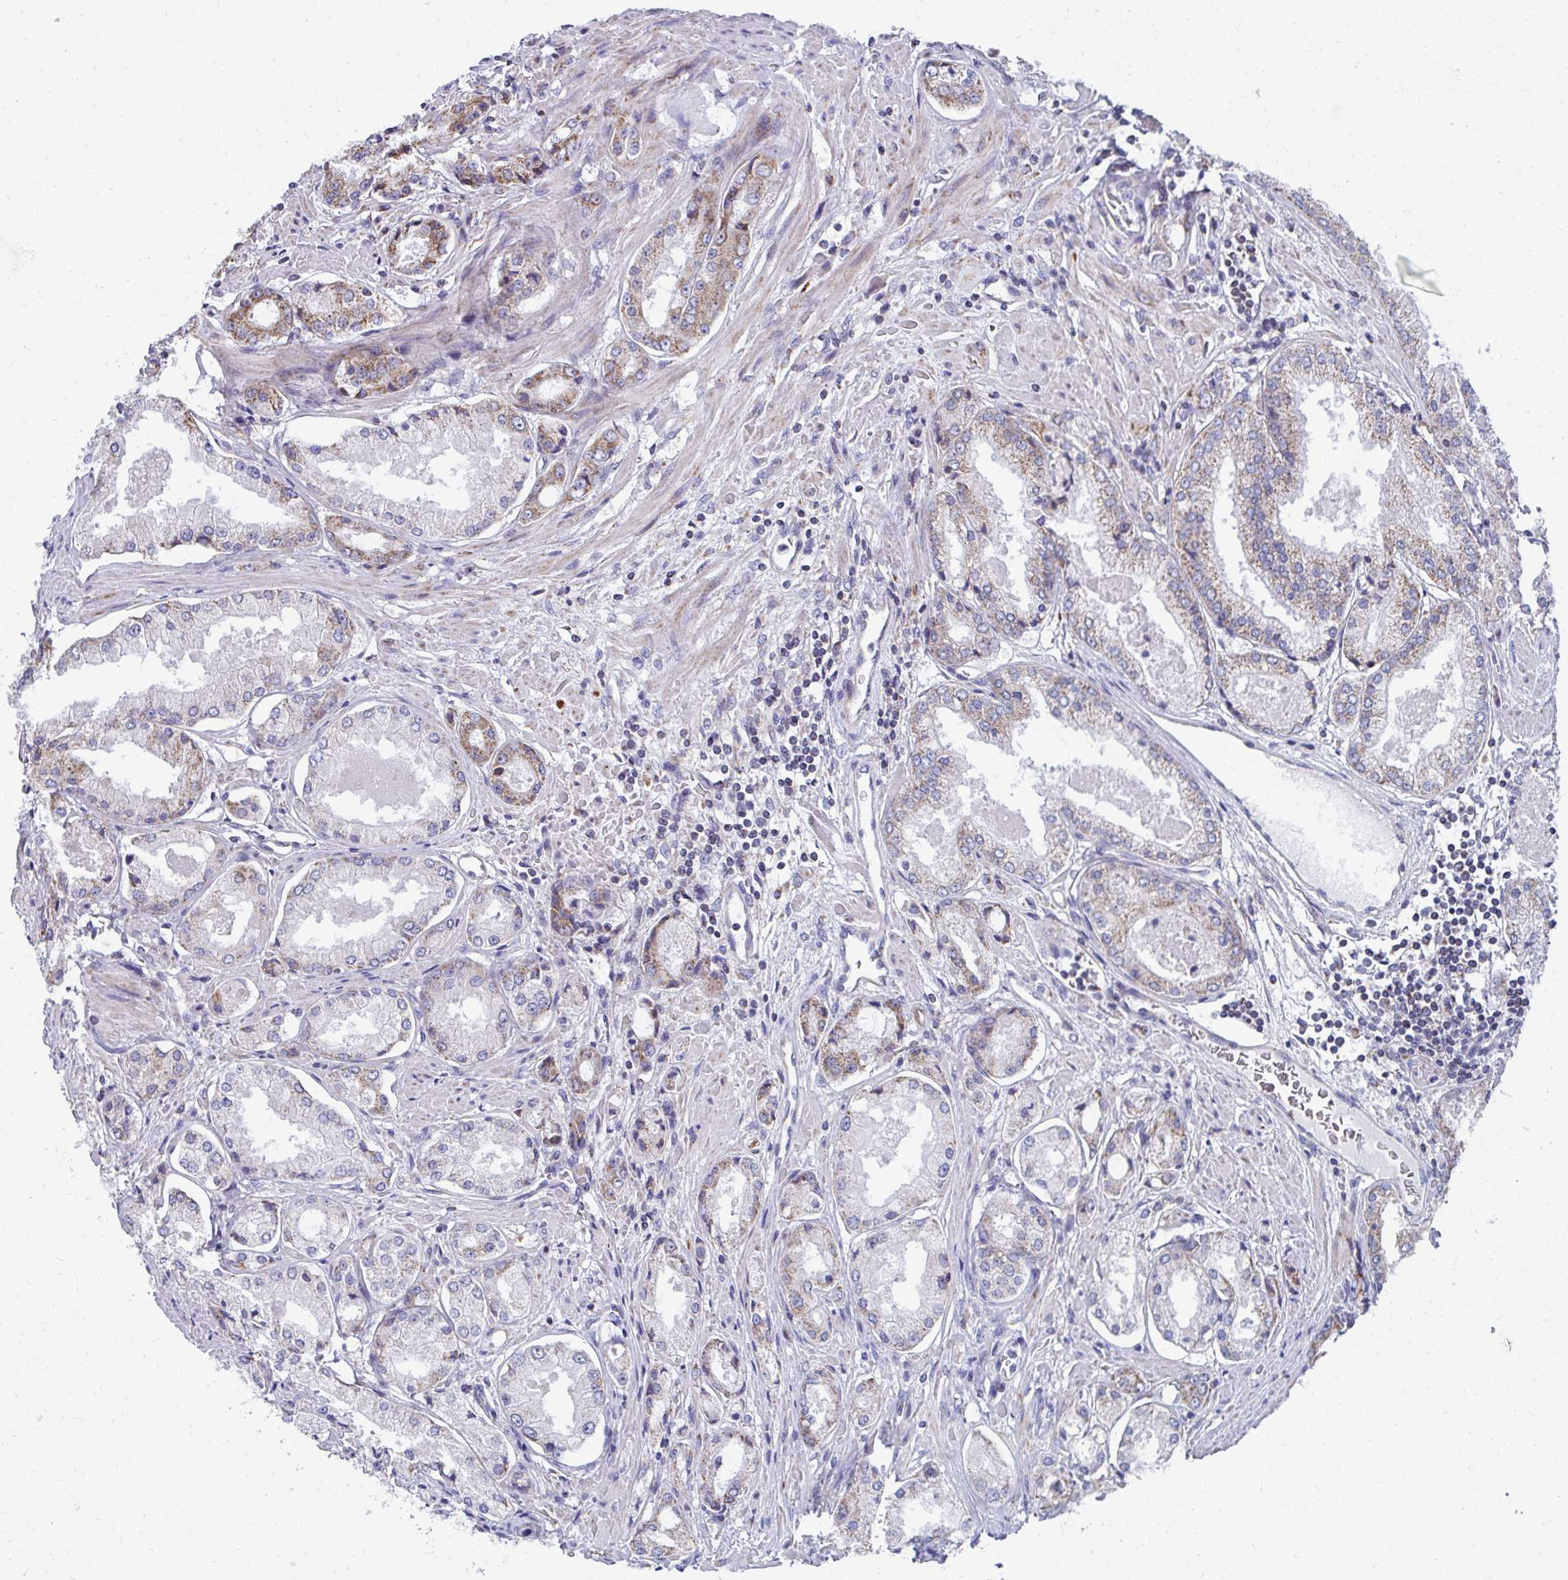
{"staining": {"intensity": "moderate", "quantity": "<25%", "location": "cytoplasmic/membranous"}, "tissue": "prostate cancer", "cell_type": "Tumor cells", "image_type": "cancer", "snomed": [{"axis": "morphology", "description": "Adenocarcinoma, Low grade"}, {"axis": "topography", "description": "Prostate"}], "caption": "Immunohistochemical staining of prostate cancer (adenocarcinoma (low-grade)) shows low levels of moderate cytoplasmic/membranous positivity in approximately <25% of tumor cells. Nuclei are stained in blue.", "gene": "RCC1L", "patient": {"sex": "male", "age": 68}}